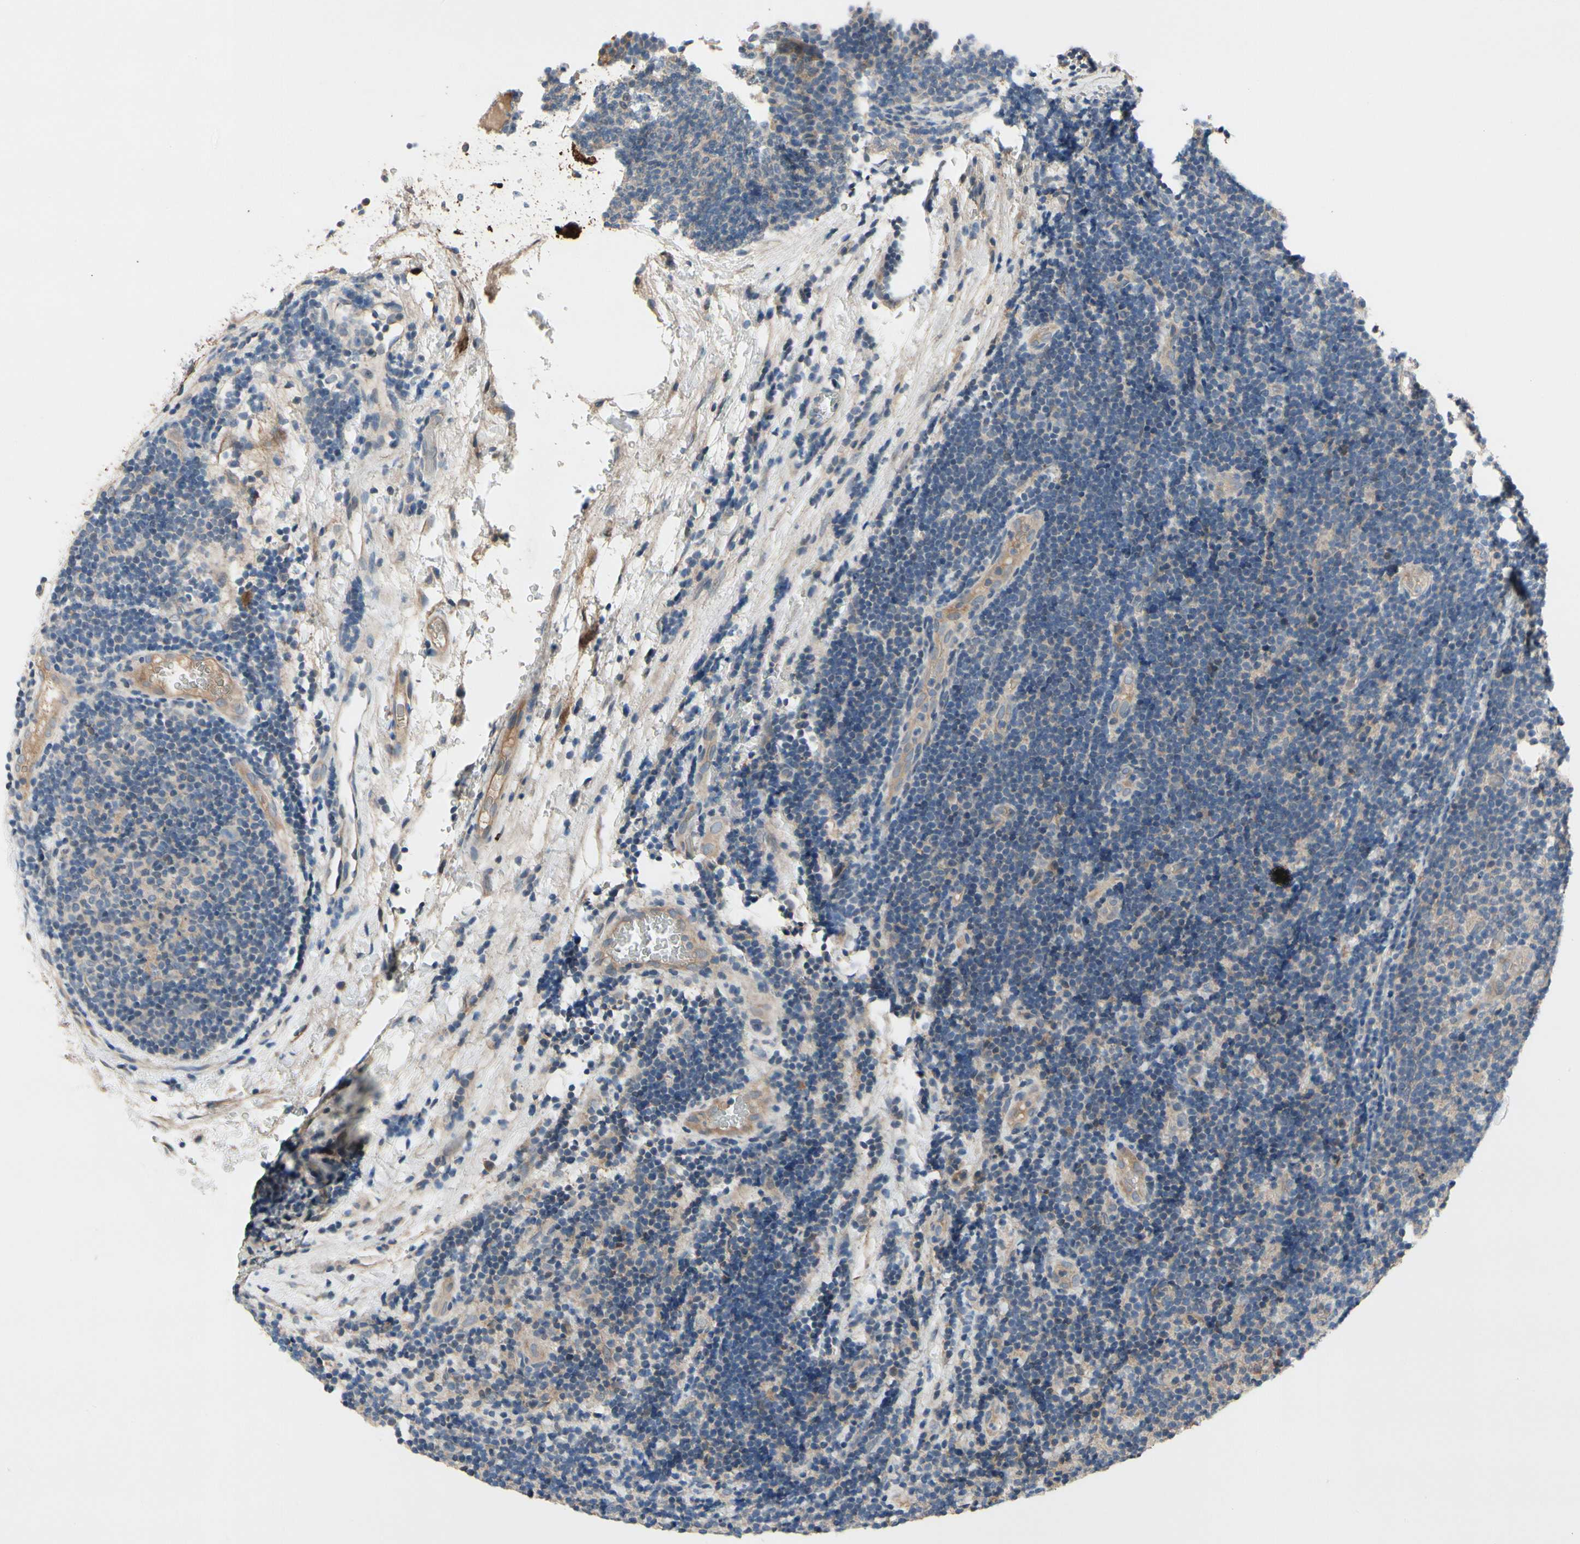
{"staining": {"intensity": "weak", "quantity": "<25%", "location": "cytoplasmic/membranous"}, "tissue": "lymphoma", "cell_type": "Tumor cells", "image_type": "cancer", "snomed": [{"axis": "morphology", "description": "Malignant lymphoma, non-Hodgkin's type, Low grade"}, {"axis": "topography", "description": "Lymph node"}], "caption": "Low-grade malignant lymphoma, non-Hodgkin's type stained for a protein using immunohistochemistry demonstrates no positivity tumor cells.", "gene": "ICAM5", "patient": {"sex": "male", "age": 83}}